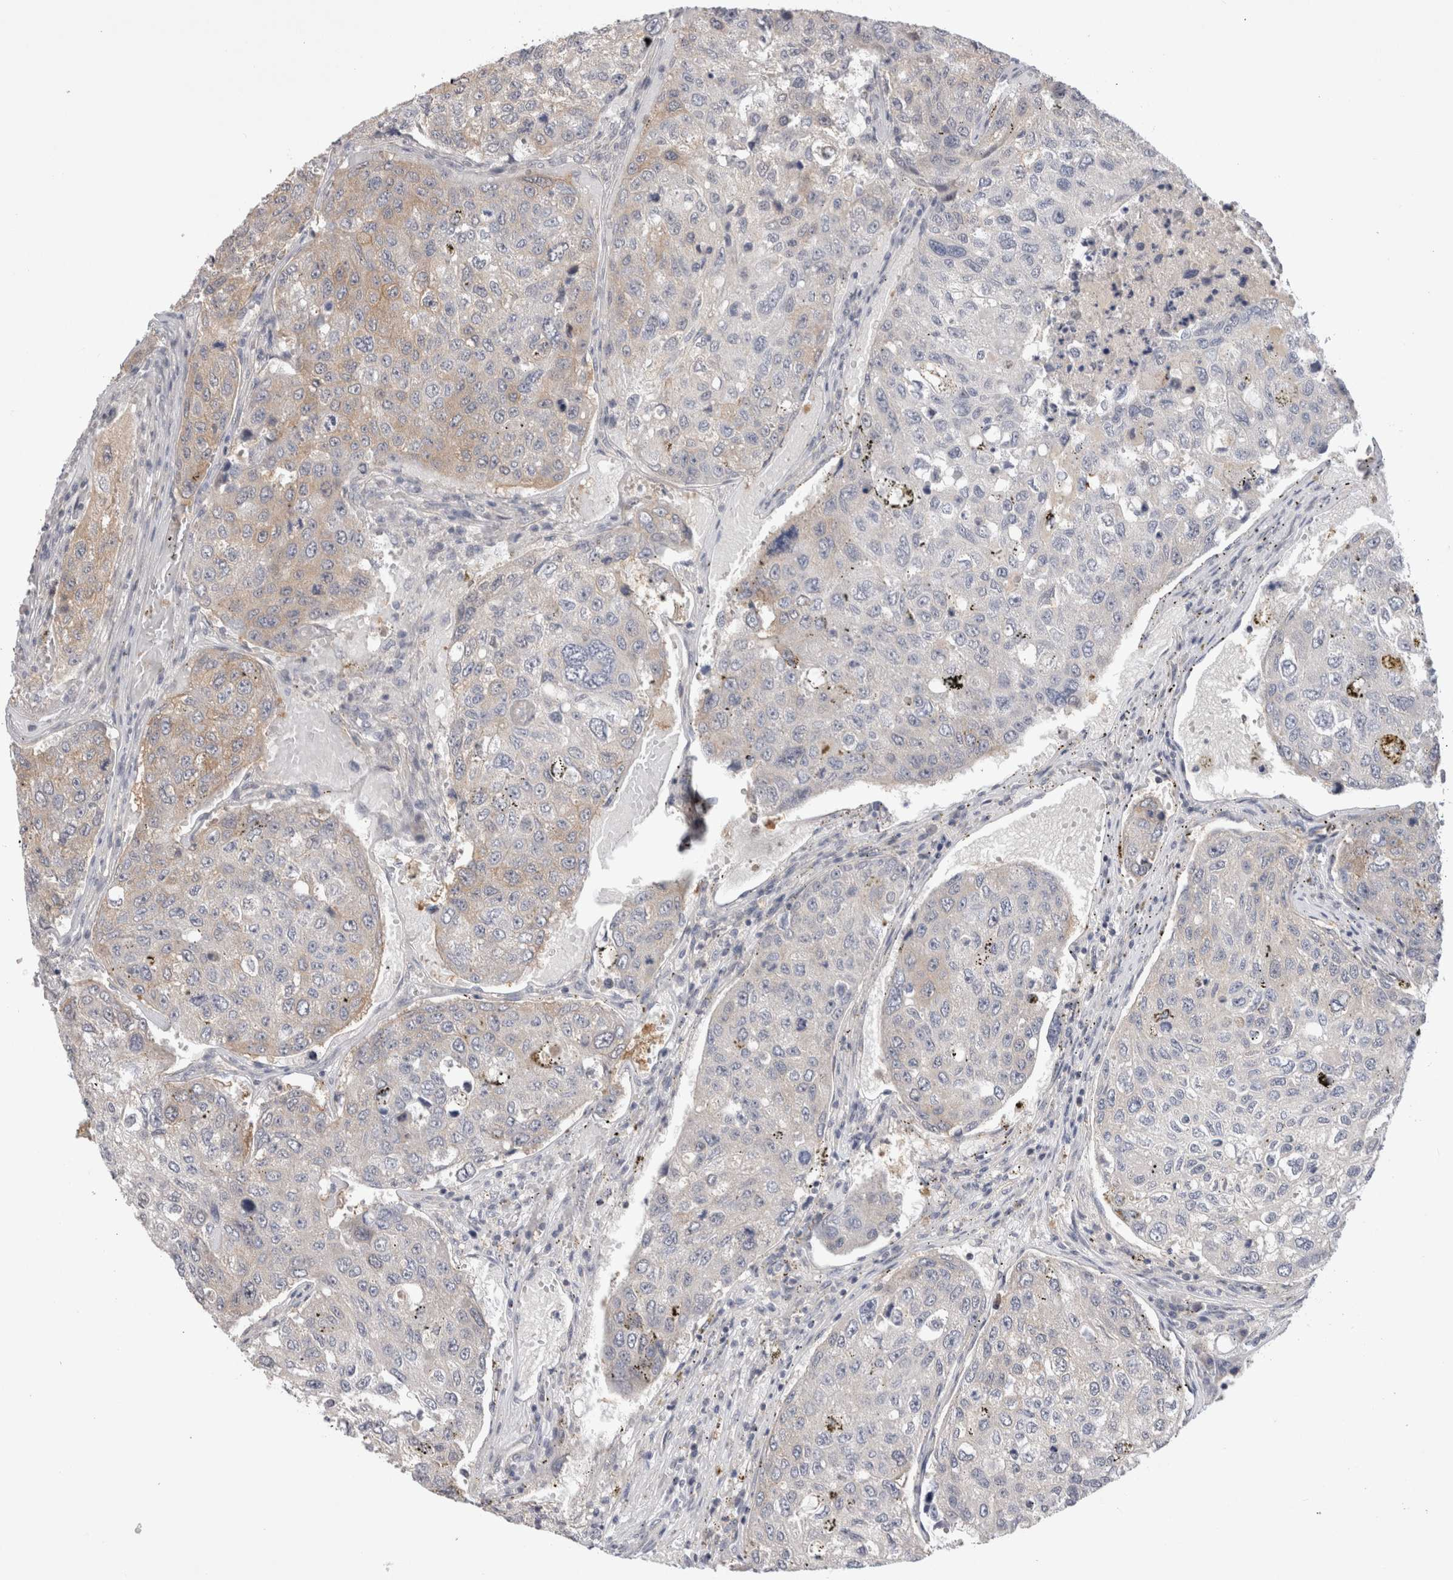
{"staining": {"intensity": "weak", "quantity": "<25%", "location": "cytoplasmic/membranous"}, "tissue": "urothelial cancer", "cell_type": "Tumor cells", "image_type": "cancer", "snomed": [{"axis": "morphology", "description": "Urothelial carcinoma, High grade"}, {"axis": "topography", "description": "Lymph node"}, {"axis": "topography", "description": "Urinary bladder"}], "caption": "Immunohistochemical staining of human high-grade urothelial carcinoma exhibits no significant expression in tumor cells.", "gene": "CERS3", "patient": {"sex": "male", "age": 51}}